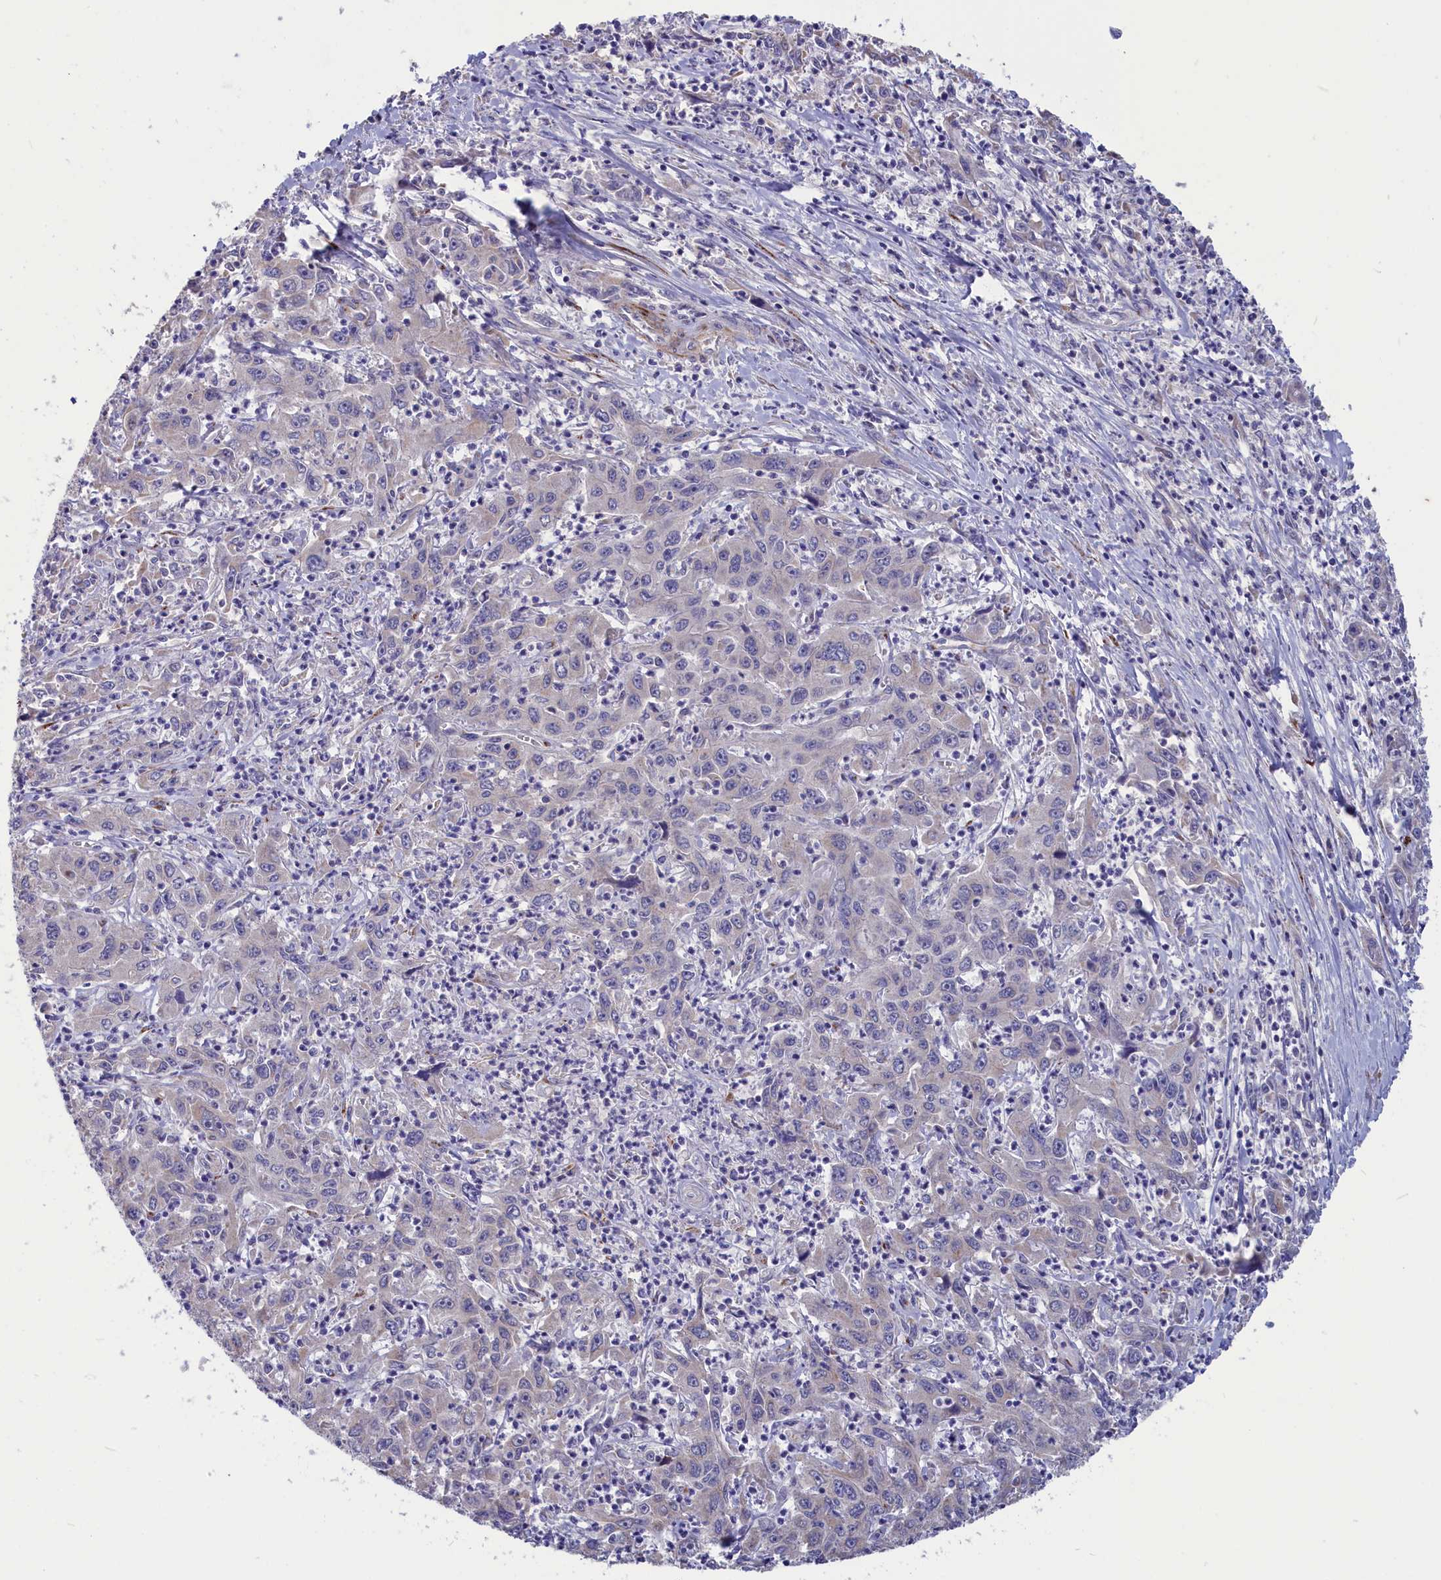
{"staining": {"intensity": "weak", "quantity": "<25%", "location": "cytoplasmic/membranous"}, "tissue": "liver cancer", "cell_type": "Tumor cells", "image_type": "cancer", "snomed": [{"axis": "morphology", "description": "Carcinoma, Hepatocellular, NOS"}, {"axis": "topography", "description": "Liver"}], "caption": "Human hepatocellular carcinoma (liver) stained for a protein using immunohistochemistry reveals no positivity in tumor cells.", "gene": "TUBGCP4", "patient": {"sex": "male", "age": 63}}